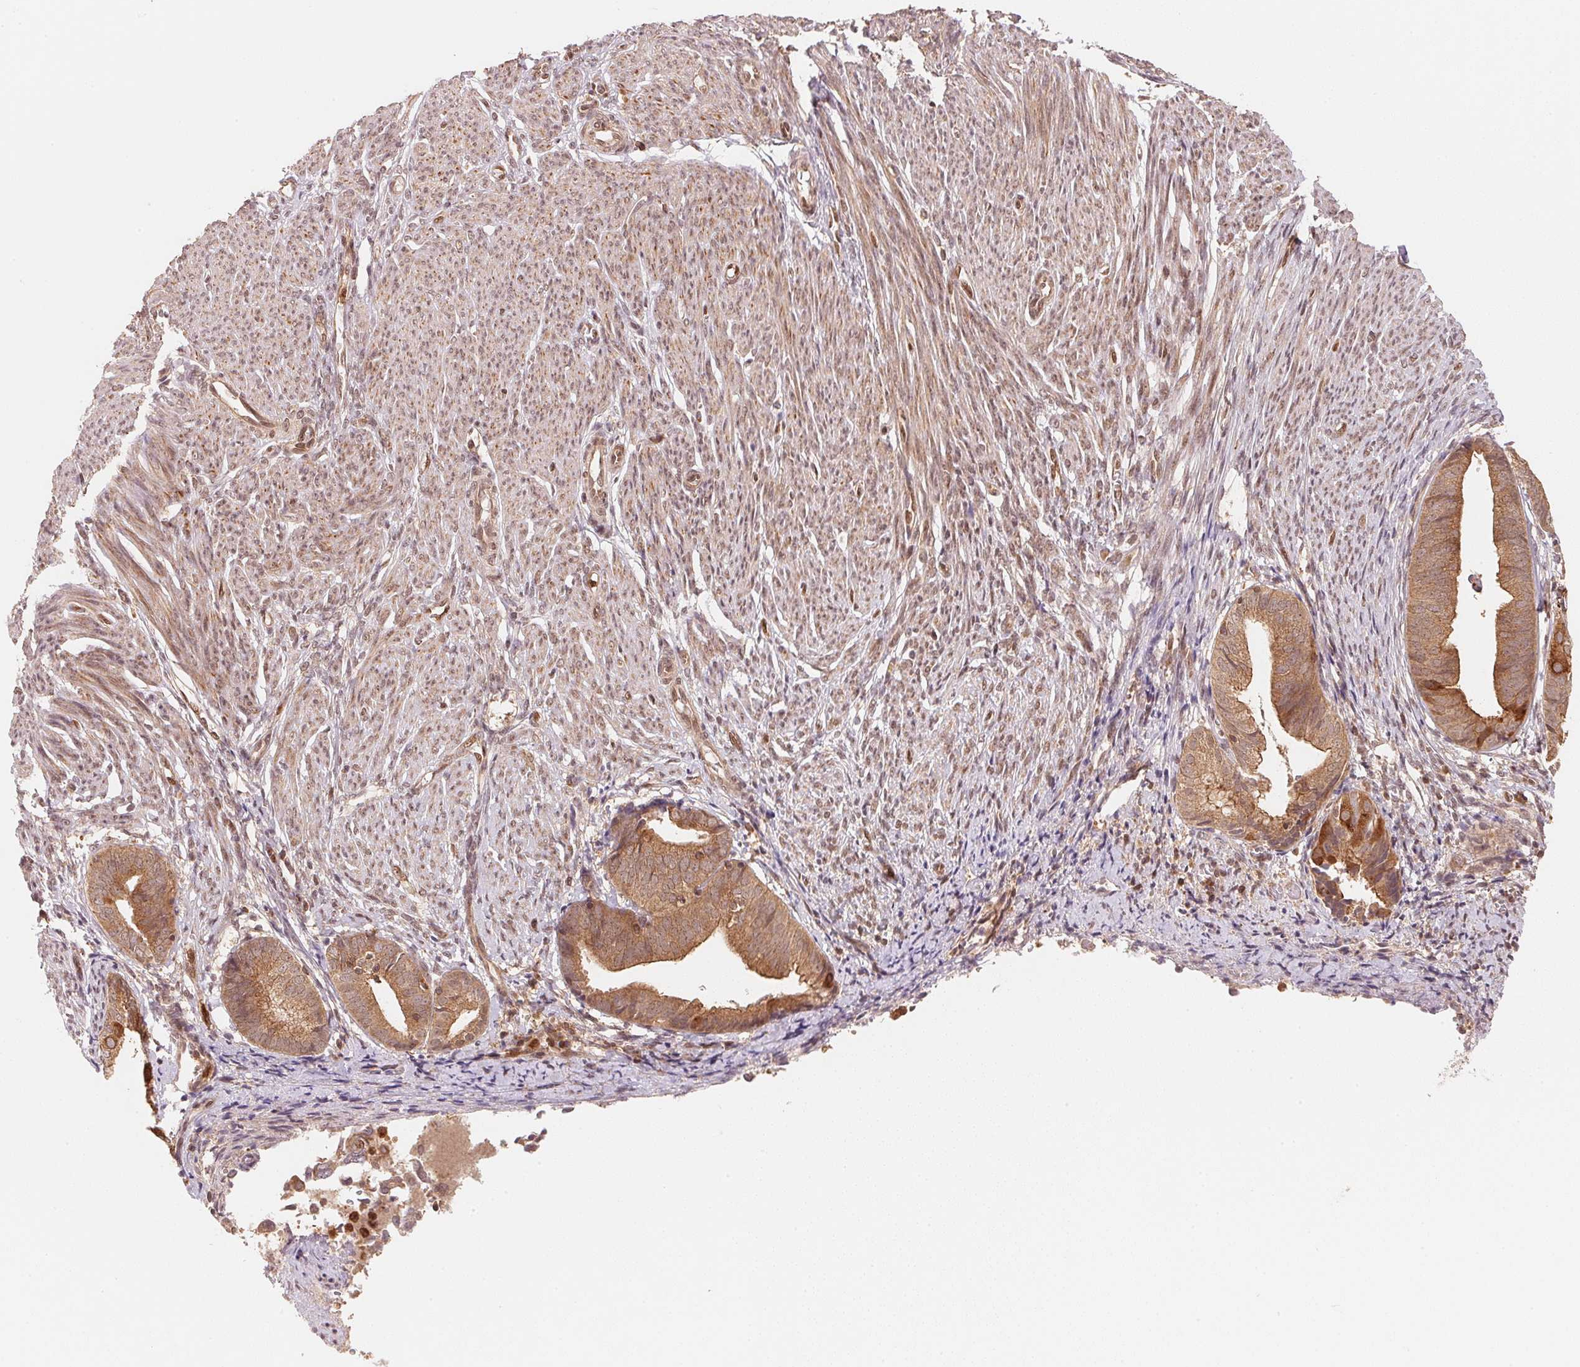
{"staining": {"intensity": "moderate", "quantity": "25%-75%", "location": "cytoplasmic/membranous,nuclear"}, "tissue": "endometrium", "cell_type": "Cells in endometrial stroma", "image_type": "normal", "snomed": [{"axis": "morphology", "description": "Normal tissue, NOS"}, {"axis": "topography", "description": "Endometrium"}], "caption": "This micrograph exhibits immunohistochemistry staining of unremarkable endometrium, with medium moderate cytoplasmic/membranous,nuclear expression in about 25%-75% of cells in endometrial stroma.", "gene": "CCDC102B", "patient": {"sex": "female", "age": 50}}